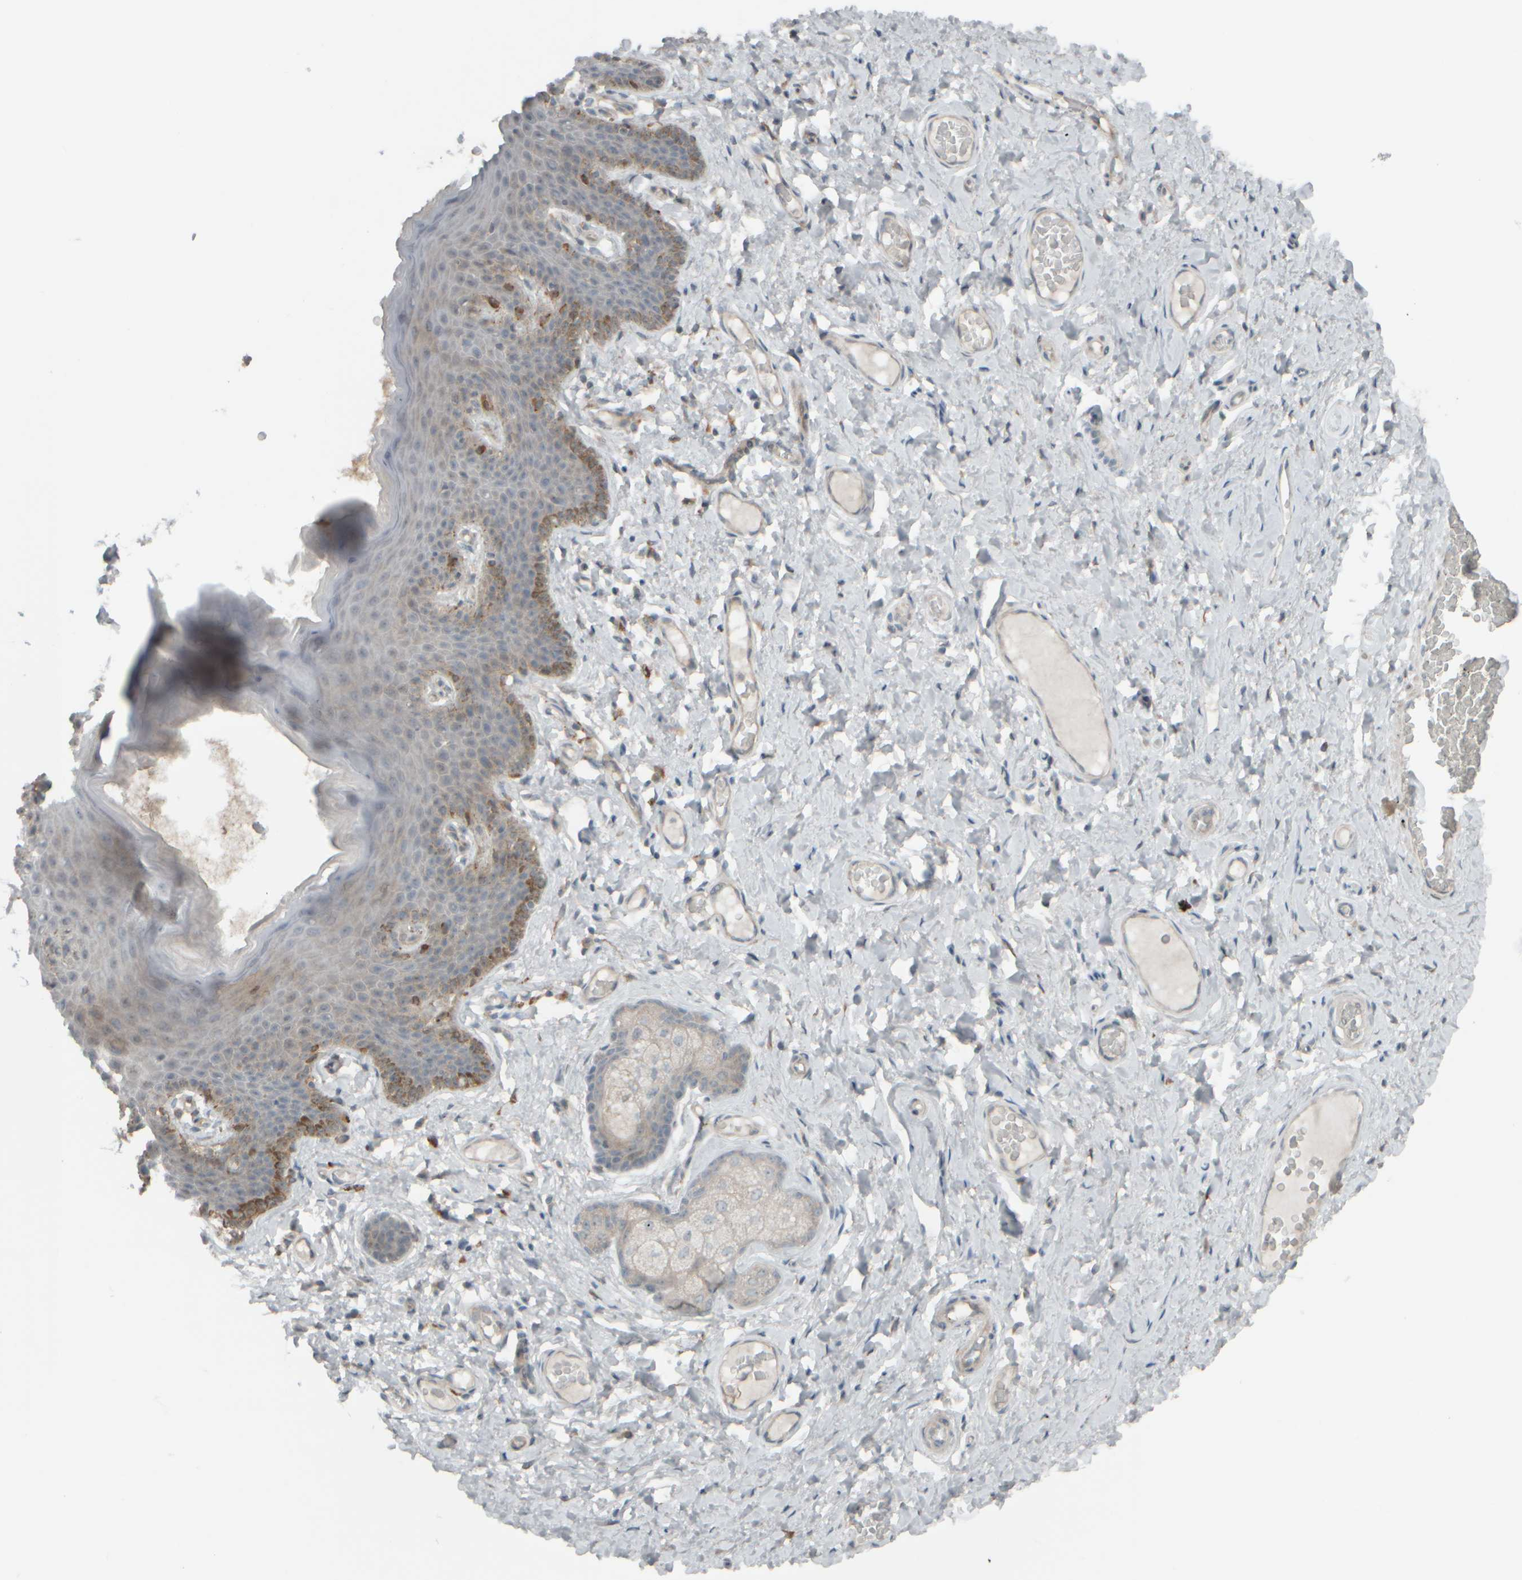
{"staining": {"intensity": "moderate", "quantity": "<25%", "location": "cytoplasmic/membranous"}, "tissue": "skin", "cell_type": "Epidermal cells", "image_type": "normal", "snomed": [{"axis": "morphology", "description": "Normal tissue, NOS"}, {"axis": "topography", "description": "Vulva"}], "caption": "Moderate cytoplasmic/membranous staining for a protein is identified in about <25% of epidermal cells of unremarkable skin using immunohistochemistry (IHC).", "gene": "HGS", "patient": {"sex": "female", "age": 66}}